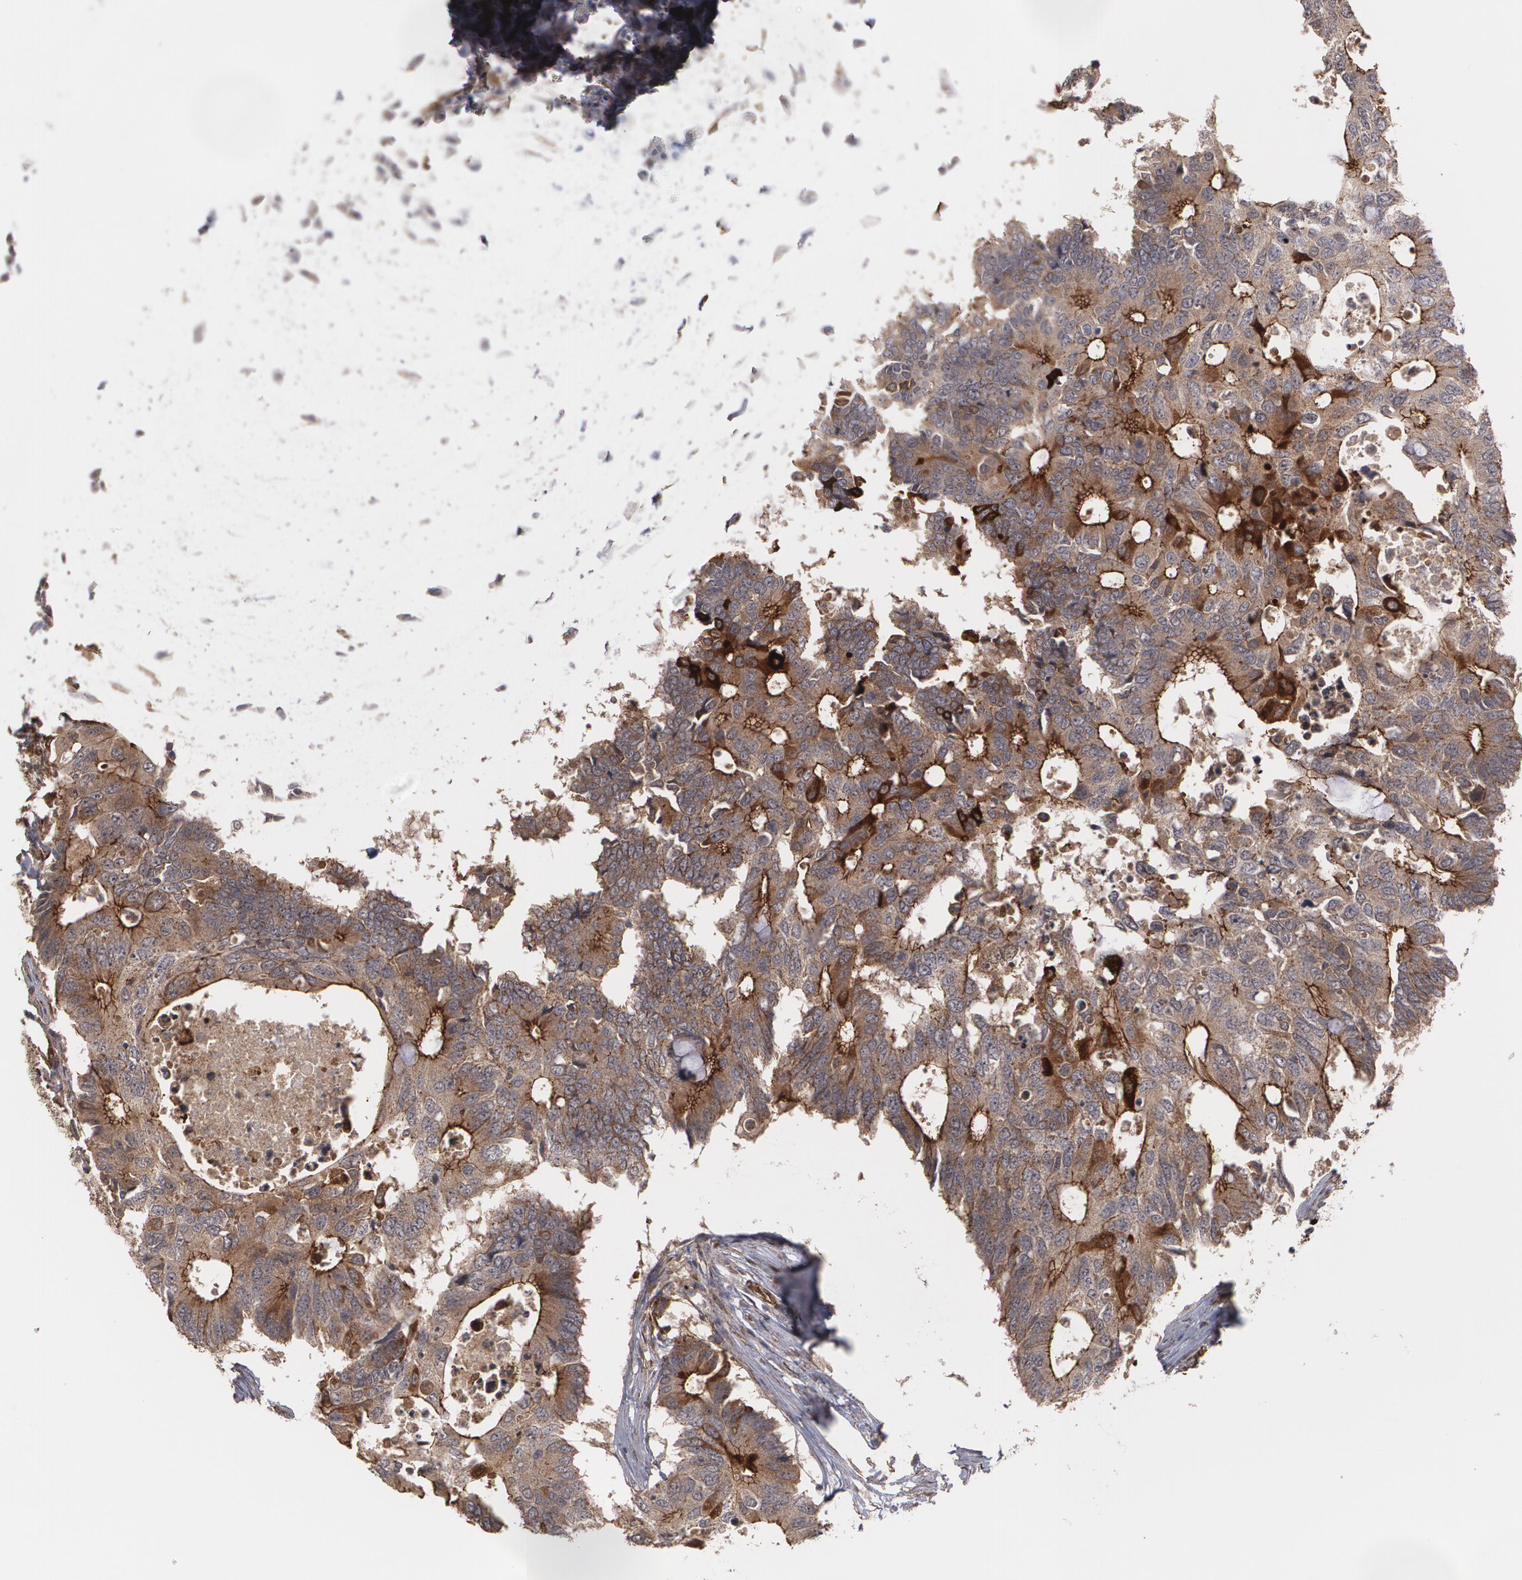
{"staining": {"intensity": "strong", "quantity": ">75%", "location": "cytoplasmic/membranous"}, "tissue": "colorectal cancer", "cell_type": "Tumor cells", "image_type": "cancer", "snomed": [{"axis": "morphology", "description": "Adenocarcinoma, NOS"}, {"axis": "topography", "description": "Colon"}], "caption": "The image exhibits a brown stain indicating the presence of a protein in the cytoplasmic/membranous of tumor cells in colorectal adenocarcinoma. The staining is performed using DAB (3,3'-diaminobenzidine) brown chromogen to label protein expression. The nuclei are counter-stained blue using hematoxylin.", "gene": "TJP1", "patient": {"sex": "male", "age": 71}}